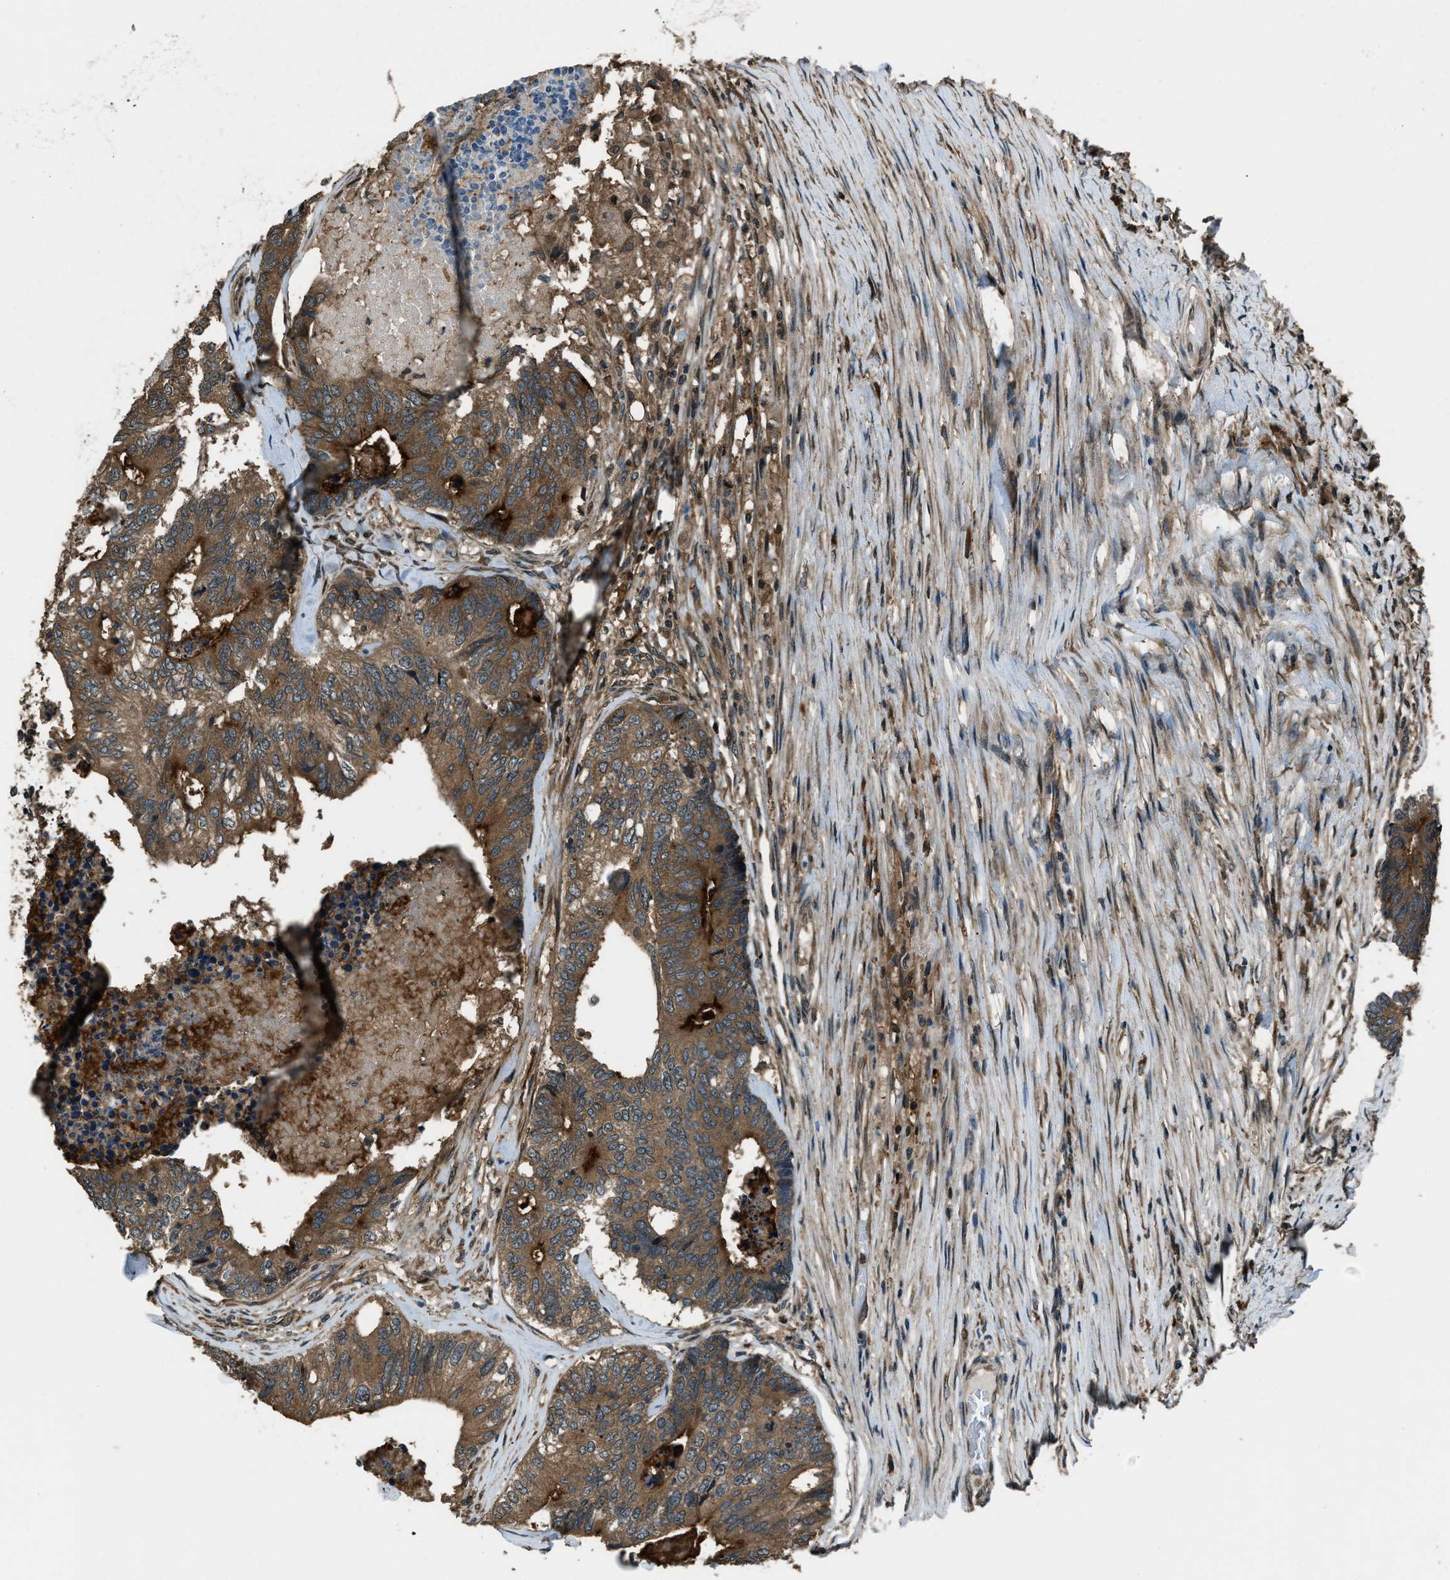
{"staining": {"intensity": "strong", "quantity": ">75%", "location": "cytoplasmic/membranous"}, "tissue": "colorectal cancer", "cell_type": "Tumor cells", "image_type": "cancer", "snomed": [{"axis": "morphology", "description": "Adenocarcinoma, NOS"}, {"axis": "topography", "description": "Colon"}], "caption": "Tumor cells demonstrate high levels of strong cytoplasmic/membranous staining in about >75% of cells in human colorectal cancer (adenocarcinoma).", "gene": "TRIM4", "patient": {"sex": "female", "age": 67}}